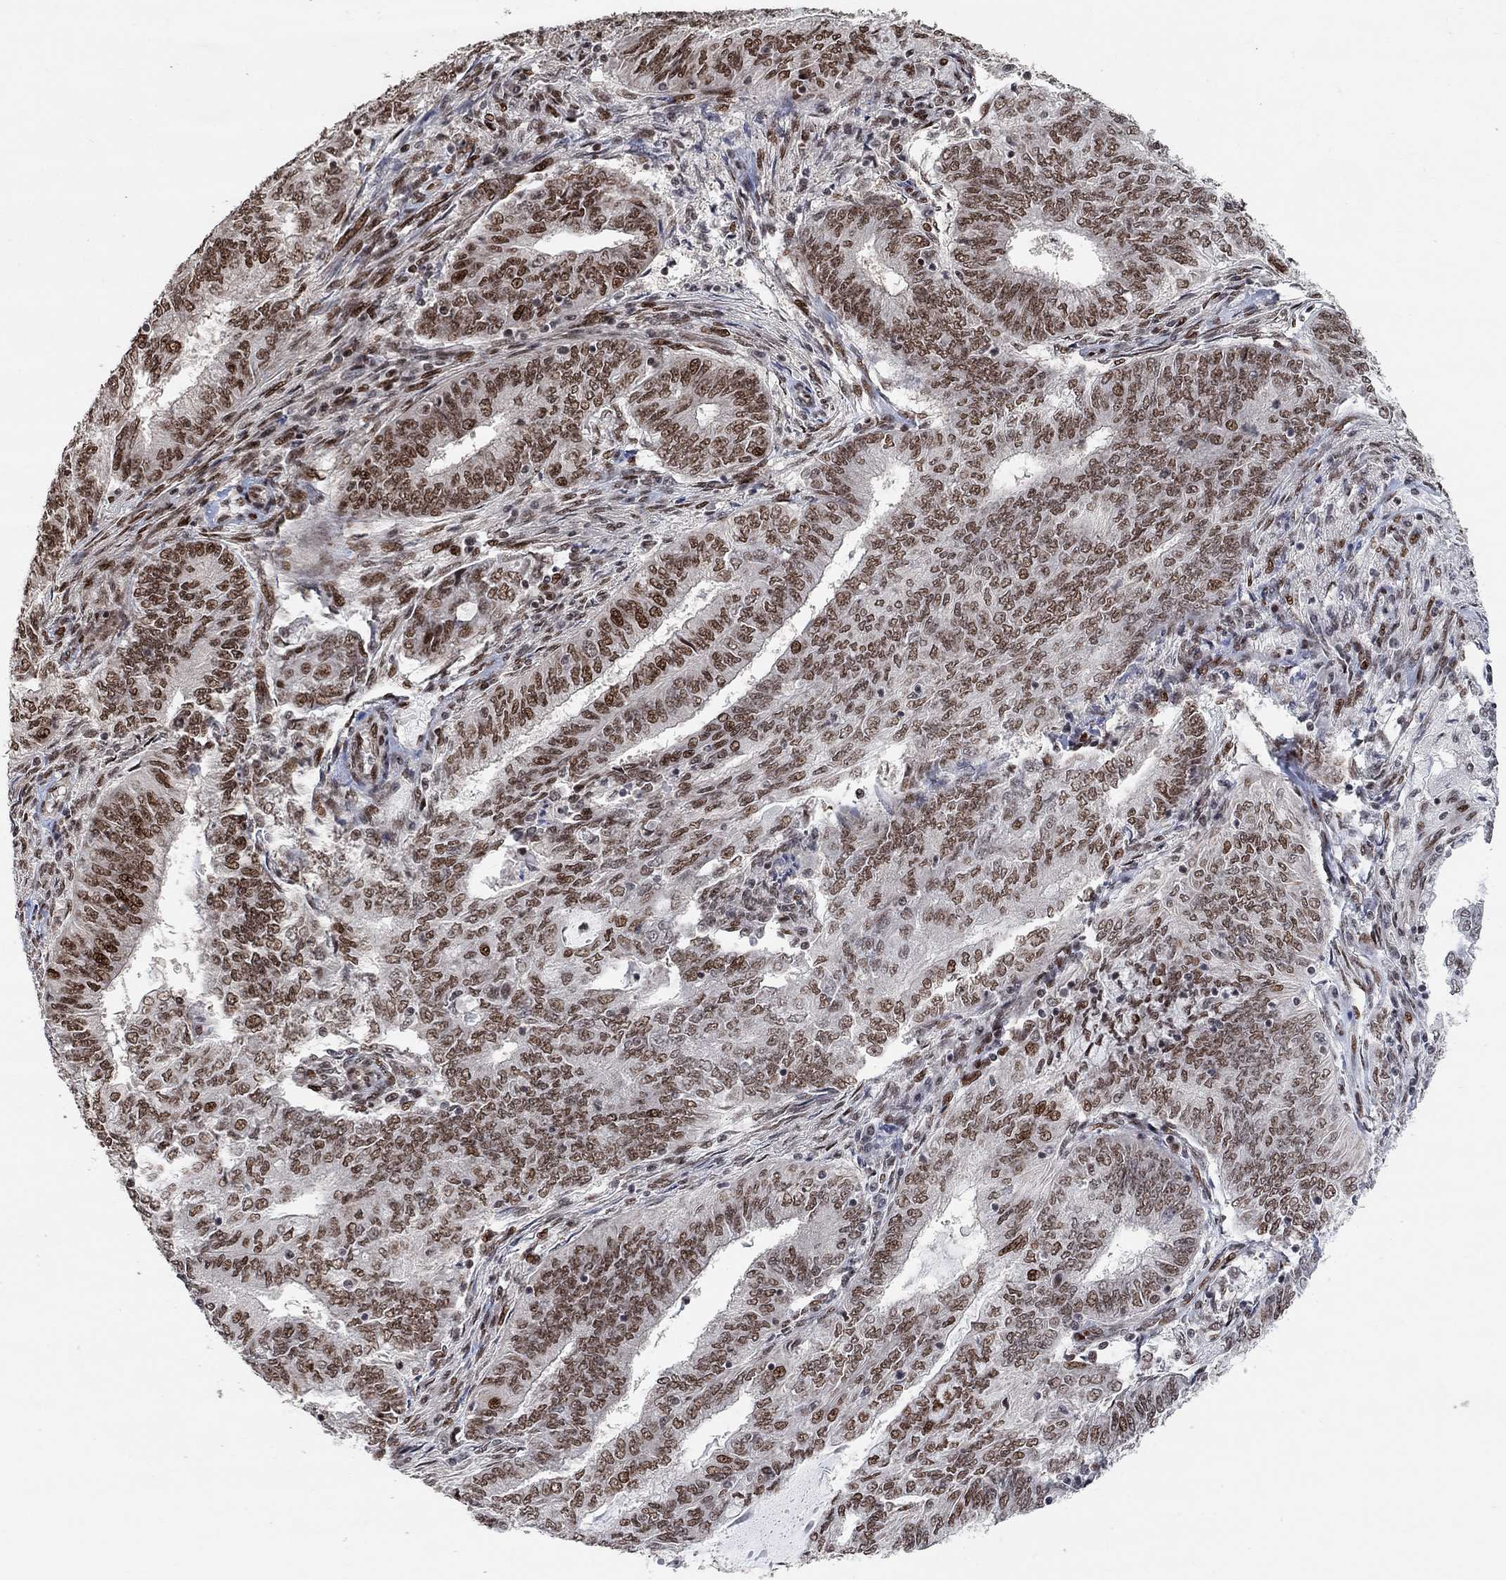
{"staining": {"intensity": "strong", "quantity": "25%-75%", "location": "nuclear"}, "tissue": "endometrial cancer", "cell_type": "Tumor cells", "image_type": "cancer", "snomed": [{"axis": "morphology", "description": "Adenocarcinoma, NOS"}, {"axis": "topography", "description": "Endometrium"}], "caption": "DAB immunohistochemical staining of endometrial cancer (adenocarcinoma) shows strong nuclear protein expression in approximately 25%-75% of tumor cells.", "gene": "E4F1", "patient": {"sex": "female", "age": 62}}